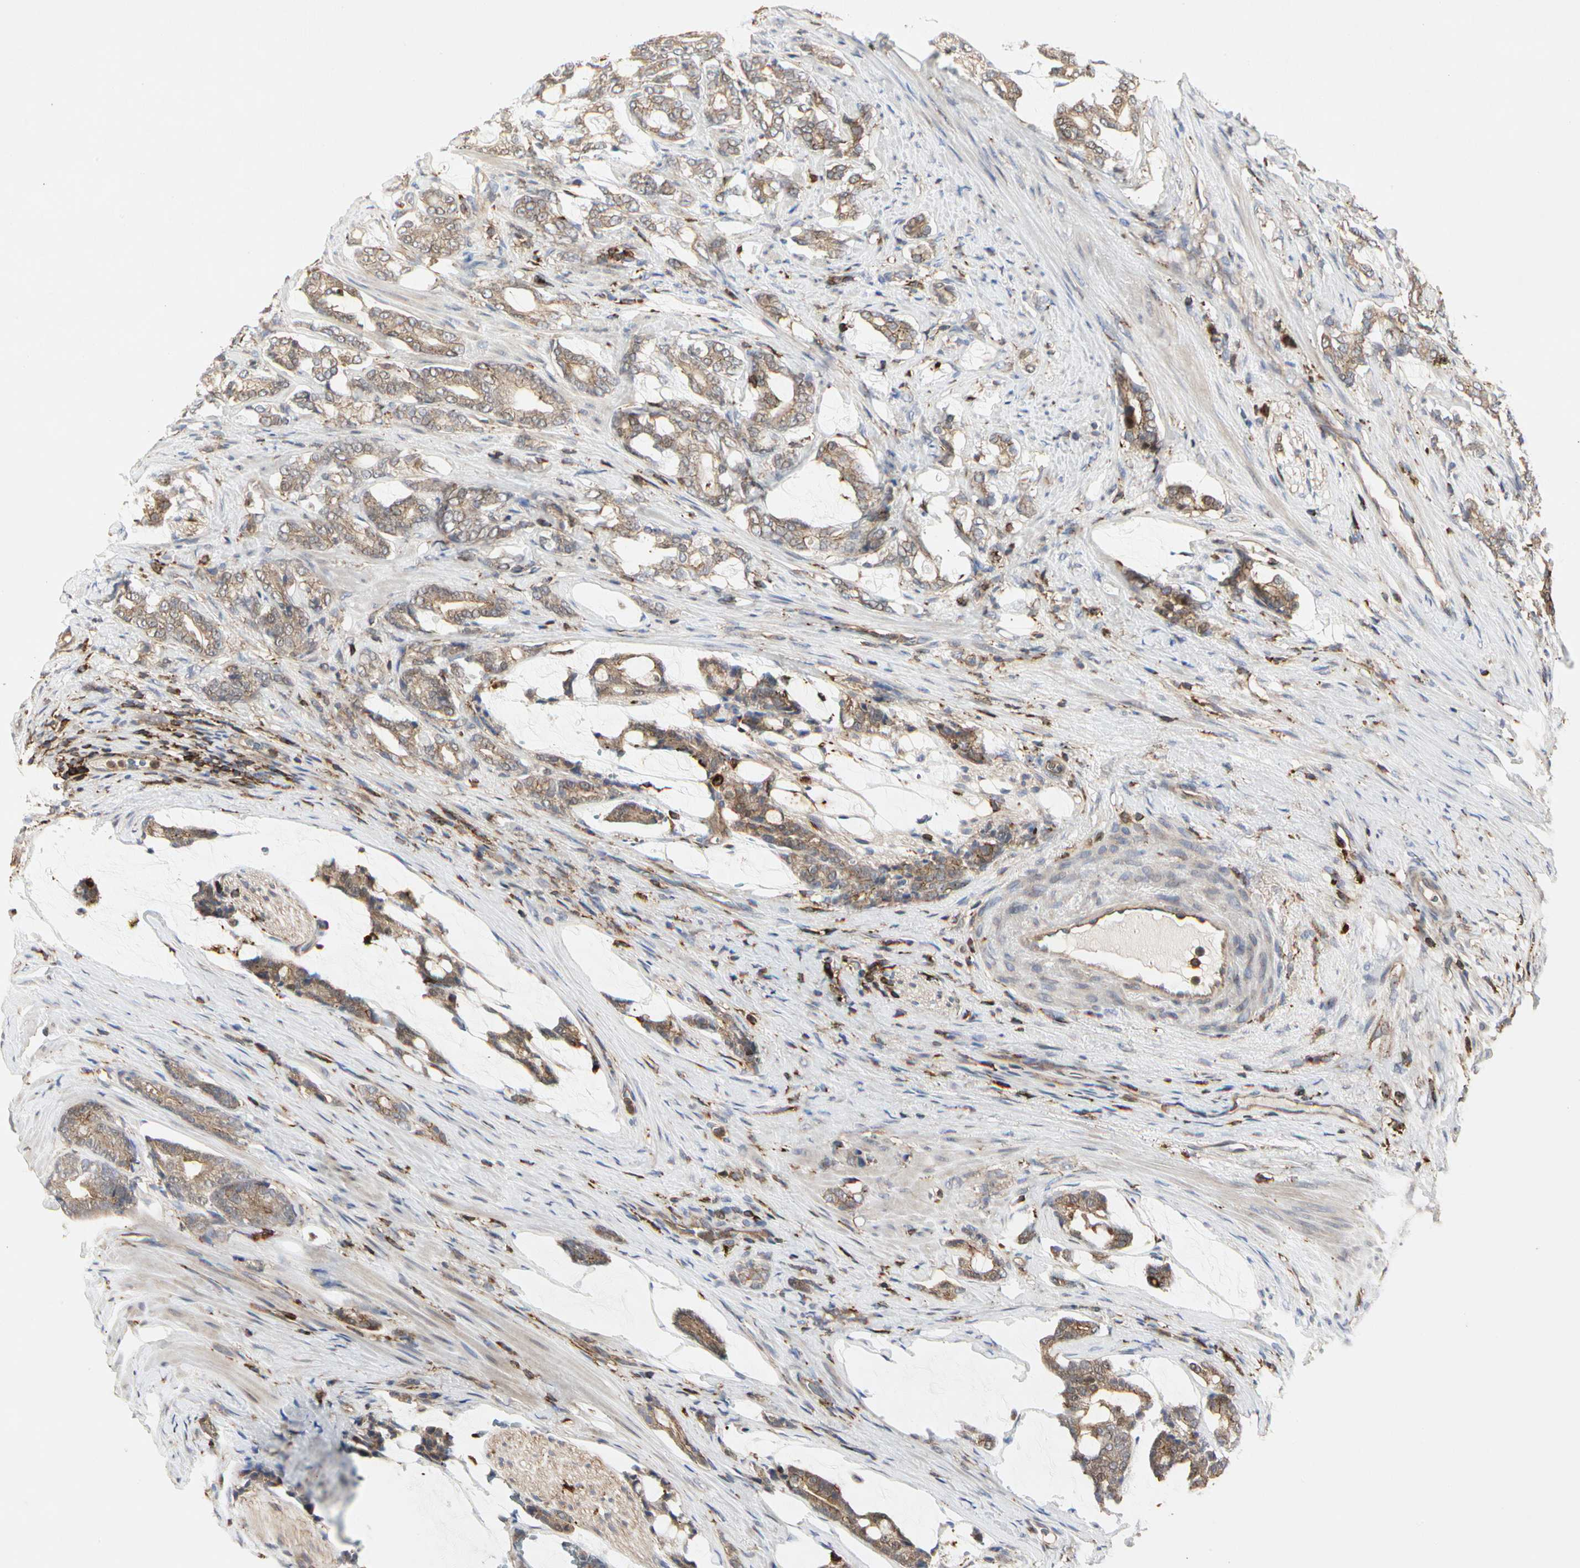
{"staining": {"intensity": "weak", "quantity": ">75%", "location": "cytoplasmic/membranous"}, "tissue": "prostate cancer", "cell_type": "Tumor cells", "image_type": "cancer", "snomed": [{"axis": "morphology", "description": "Adenocarcinoma, Low grade"}, {"axis": "topography", "description": "Prostate"}], "caption": "This image reveals immunohistochemistry staining of human prostate low-grade adenocarcinoma, with low weak cytoplasmic/membranous expression in approximately >75% of tumor cells.", "gene": "NAPG", "patient": {"sex": "male", "age": 58}}